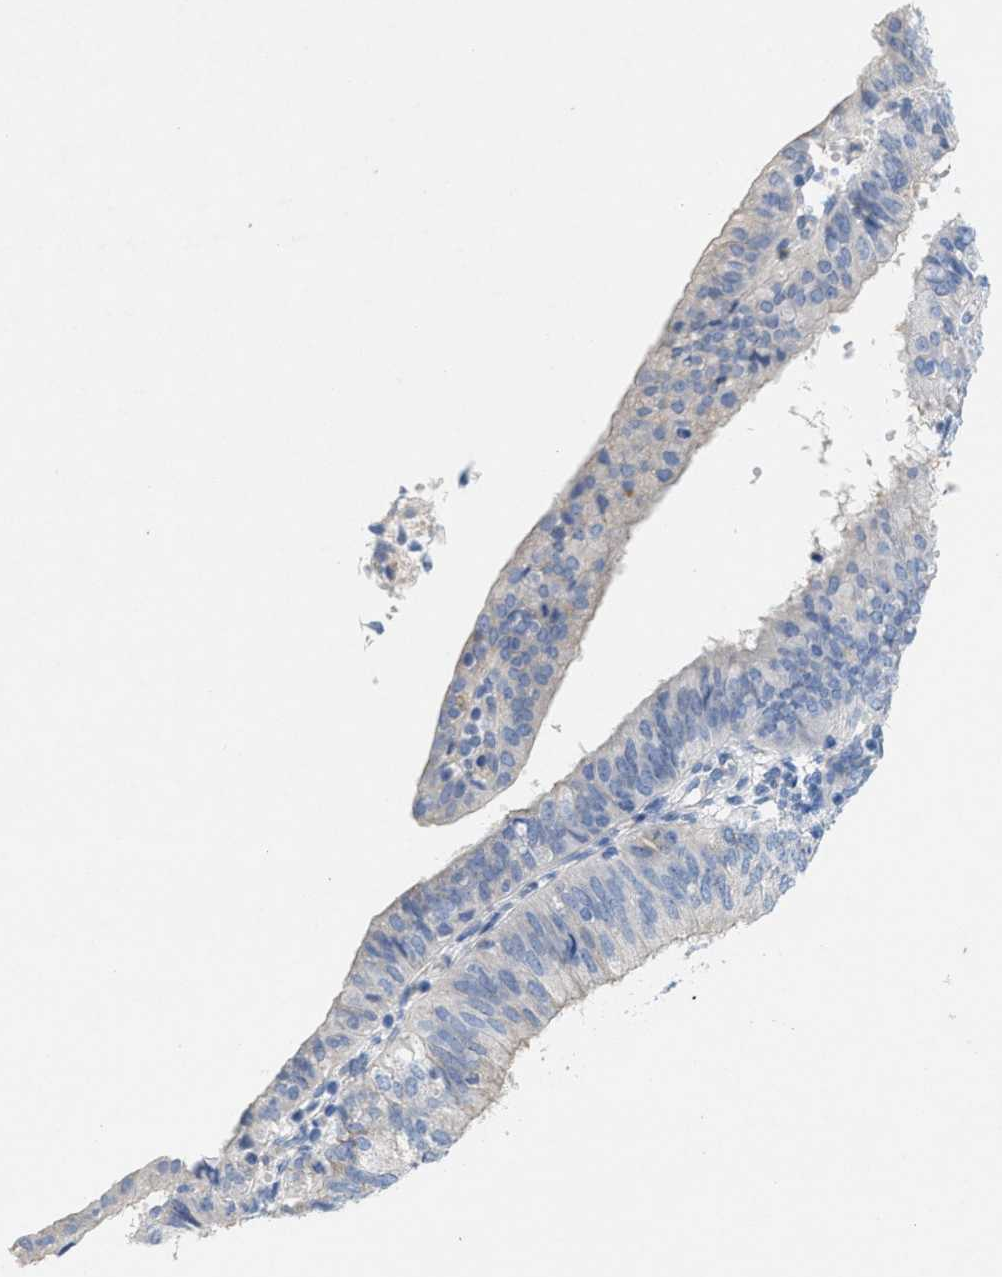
{"staining": {"intensity": "negative", "quantity": "none", "location": "none"}, "tissue": "endometrial cancer", "cell_type": "Tumor cells", "image_type": "cancer", "snomed": [{"axis": "morphology", "description": "Adenocarcinoma, NOS"}, {"axis": "topography", "description": "Endometrium"}], "caption": "DAB (3,3'-diaminobenzidine) immunohistochemical staining of endometrial adenocarcinoma demonstrates no significant expression in tumor cells.", "gene": "CPA2", "patient": {"sex": "female", "age": 58}}